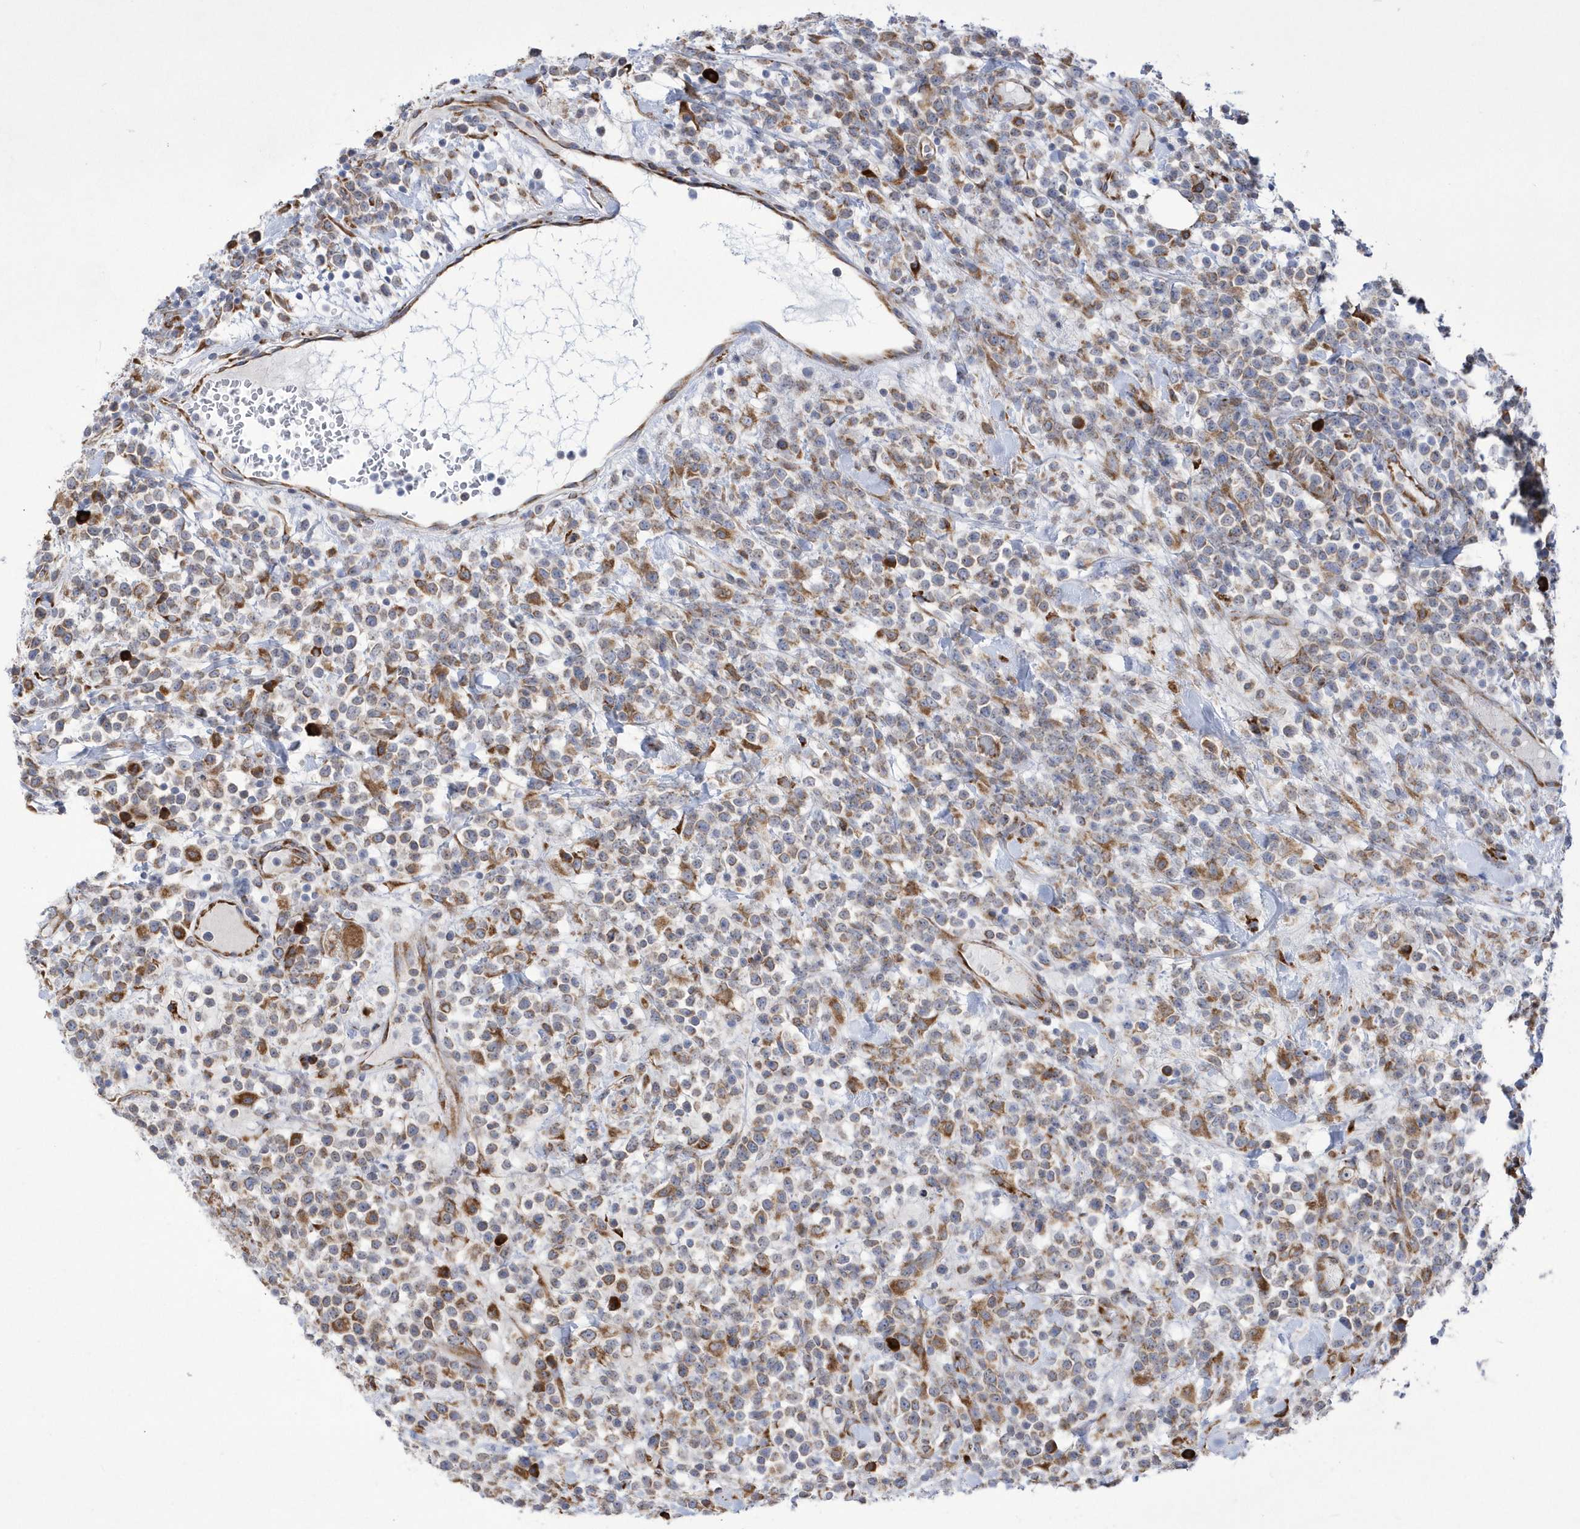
{"staining": {"intensity": "moderate", "quantity": "<25%", "location": "cytoplasmic/membranous"}, "tissue": "lymphoma", "cell_type": "Tumor cells", "image_type": "cancer", "snomed": [{"axis": "morphology", "description": "Malignant lymphoma, non-Hodgkin's type, High grade"}, {"axis": "topography", "description": "Colon"}], "caption": "Protein staining demonstrates moderate cytoplasmic/membranous expression in about <25% of tumor cells in malignant lymphoma, non-Hodgkin's type (high-grade). (DAB (3,3'-diaminobenzidine) IHC with brightfield microscopy, high magnification).", "gene": "MED31", "patient": {"sex": "female", "age": 53}}